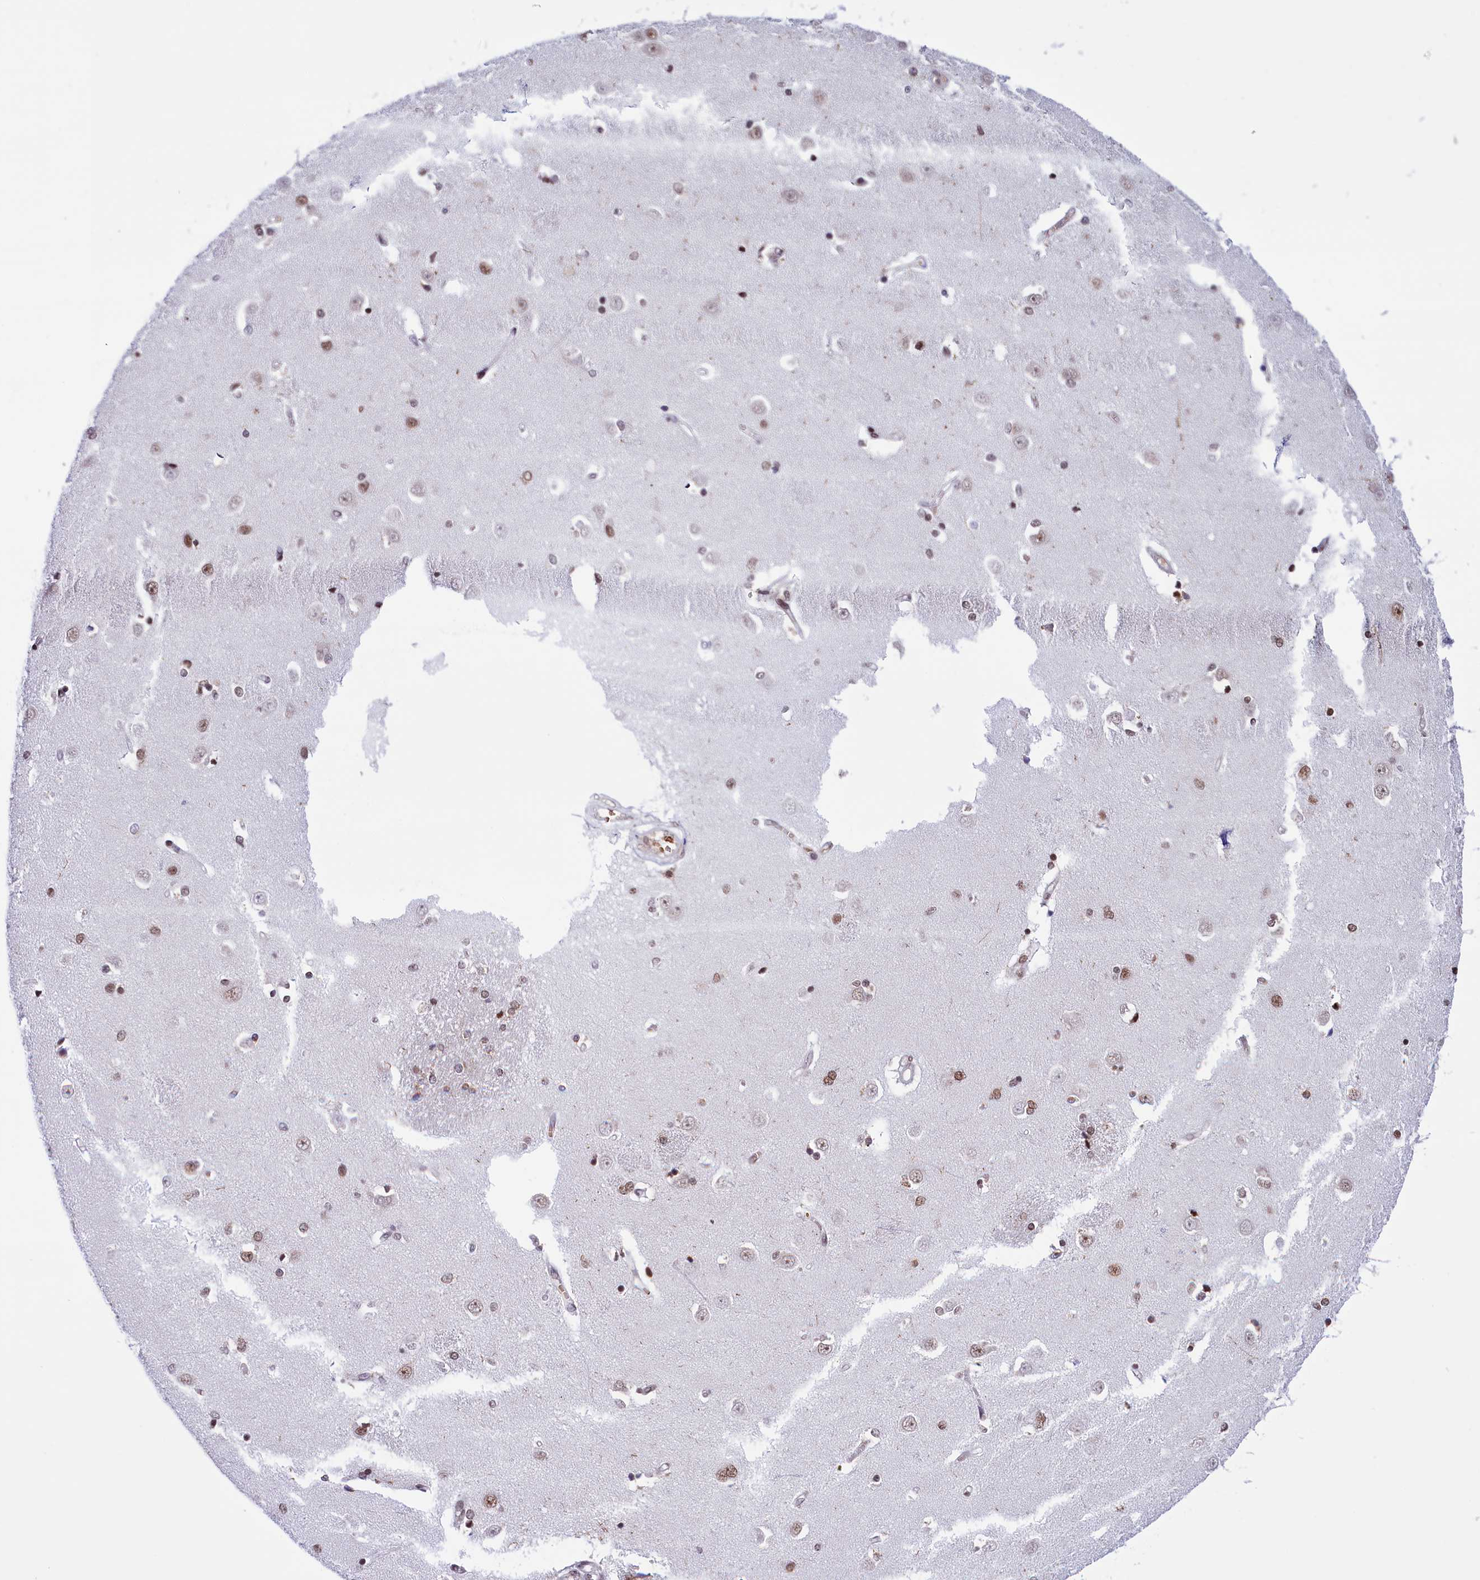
{"staining": {"intensity": "strong", "quantity": "<25%", "location": "nuclear"}, "tissue": "caudate", "cell_type": "Glial cells", "image_type": "normal", "snomed": [{"axis": "morphology", "description": "Normal tissue, NOS"}, {"axis": "topography", "description": "Lateral ventricle wall"}], "caption": "Glial cells show strong nuclear positivity in approximately <25% of cells in benign caudate. The staining is performed using DAB brown chromogen to label protein expression. The nuclei are counter-stained blue using hematoxylin.", "gene": "MPHOSPH8", "patient": {"sex": "male", "age": 37}}